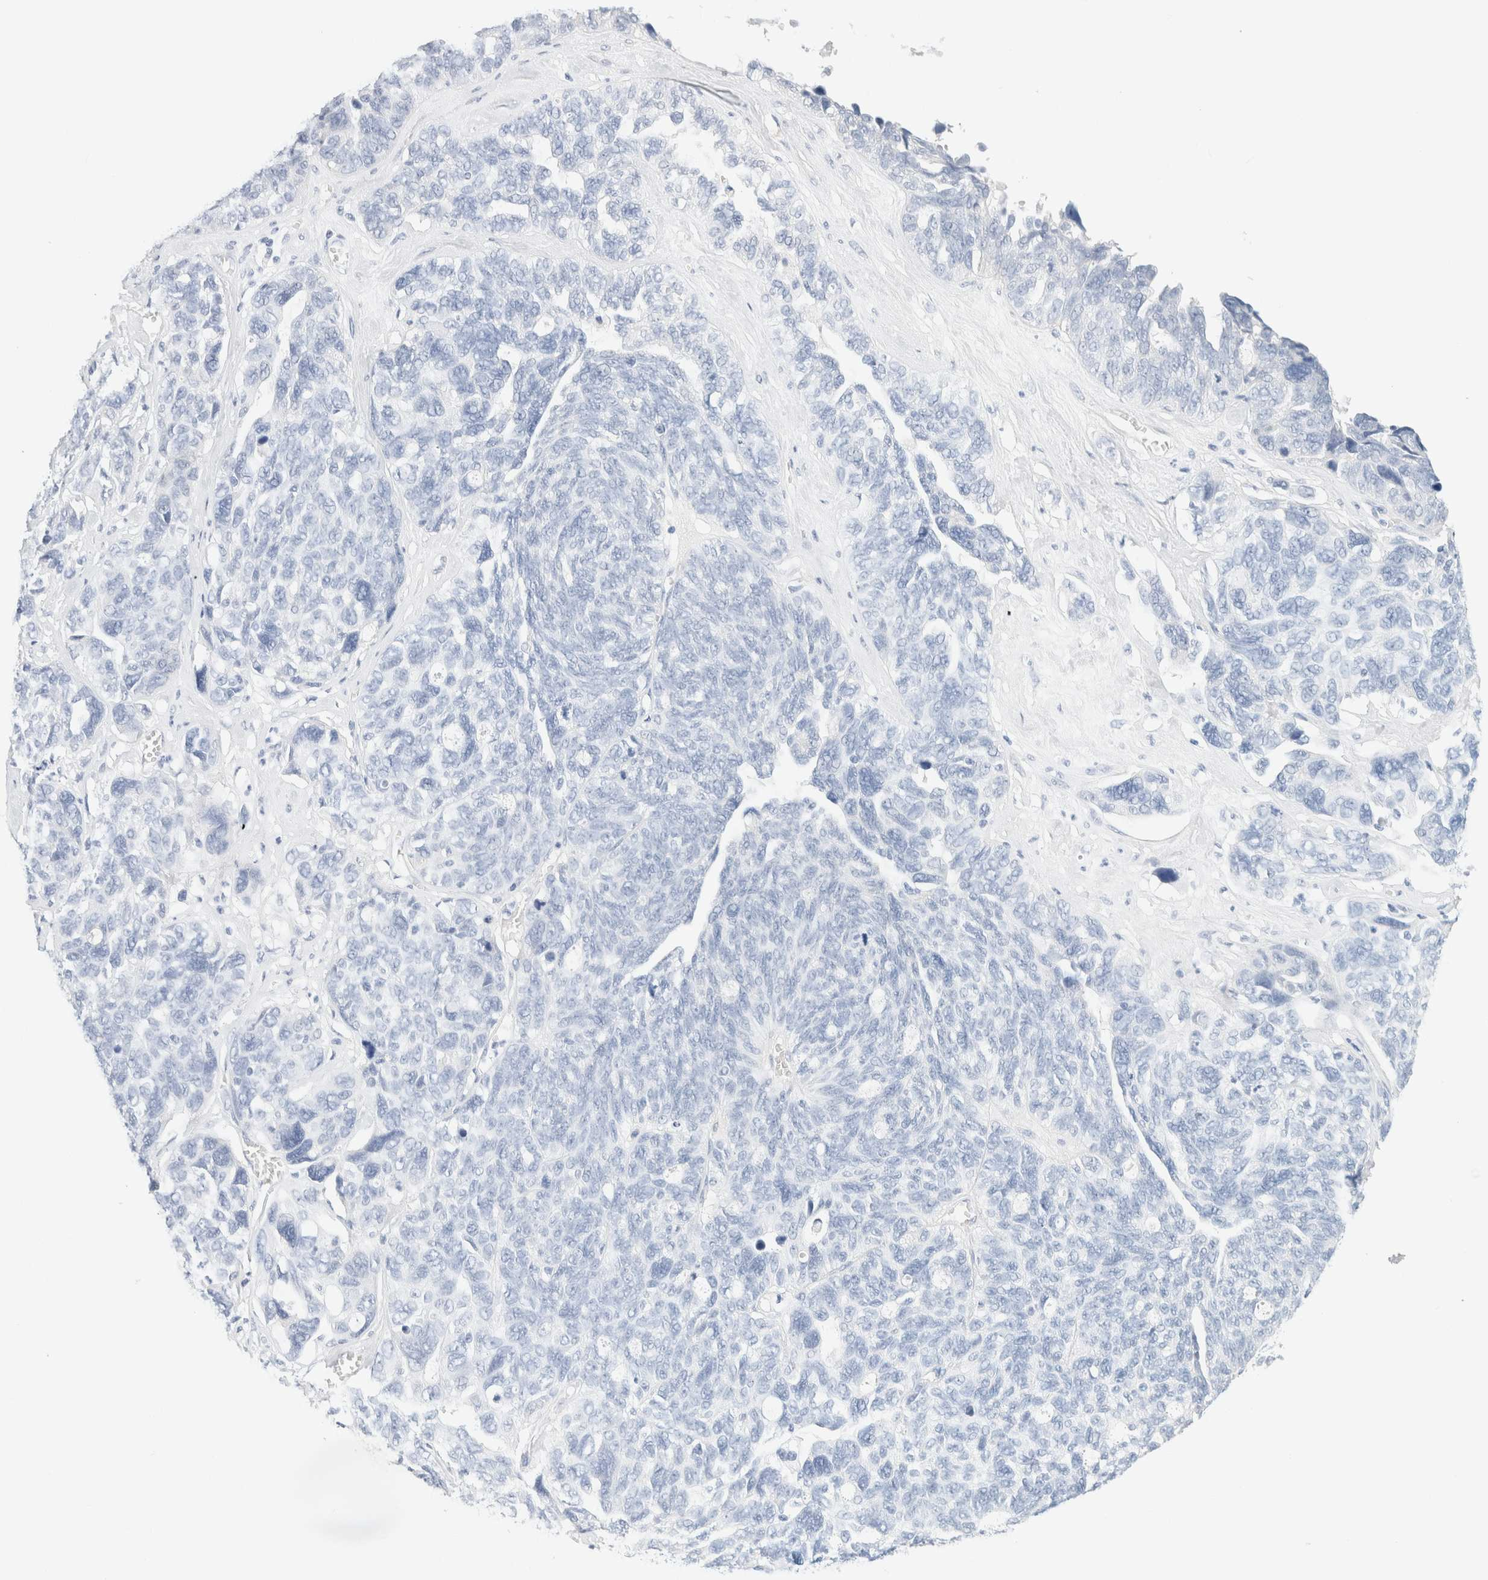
{"staining": {"intensity": "negative", "quantity": "none", "location": "none"}, "tissue": "ovarian cancer", "cell_type": "Tumor cells", "image_type": "cancer", "snomed": [{"axis": "morphology", "description": "Cystadenocarcinoma, serous, NOS"}, {"axis": "topography", "description": "Ovary"}], "caption": "DAB (3,3'-diaminobenzidine) immunohistochemical staining of serous cystadenocarcinoma (ovarian) displays no significant expression in tumor cells. The staining was performed using DAB to visualize the protein expression in brown, while the nuclei were stained in blue with hematoxylin (Magnification: 20x).", "gene": "DPYS", "patient": {"sex": "female", "age": 79}}